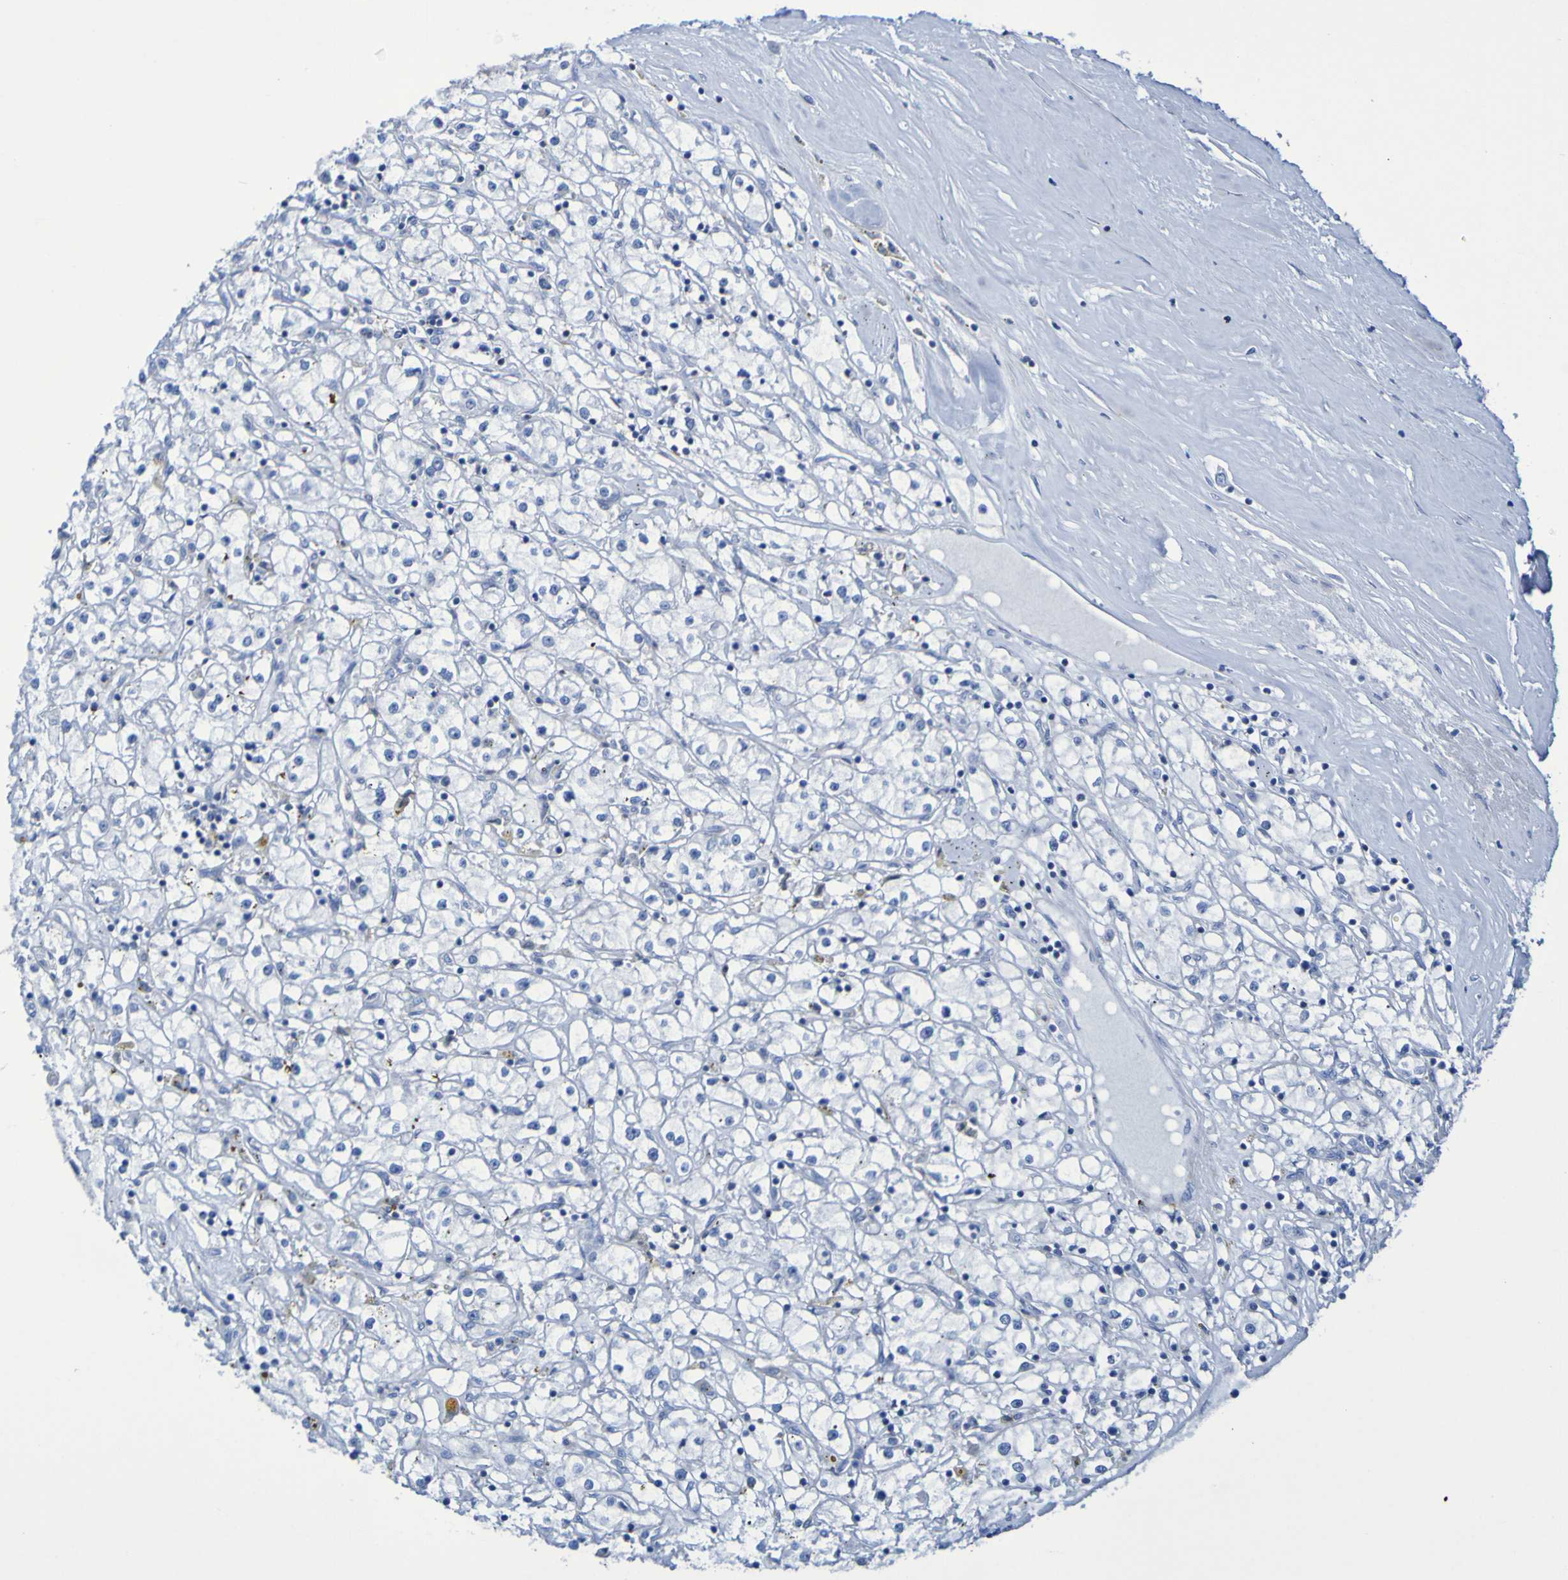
{"staining": {"intensity": "negative", "quantity": "none", "location": "none"}, "tissue": "renal cancer", "cell_type": "Tumor cells", "image_type": "cancer", "snomed": [{"axis": "morphology", "description": "Adenocarcinoma, NOS"}, {"axis": "topography", "description": "Kidney"}], "caption": "The micrograph shows no staining of tumor cells in adenocarcinoma (renal).", "gene": "RNF182", "patient": {"sex": "male", "age": 56}}